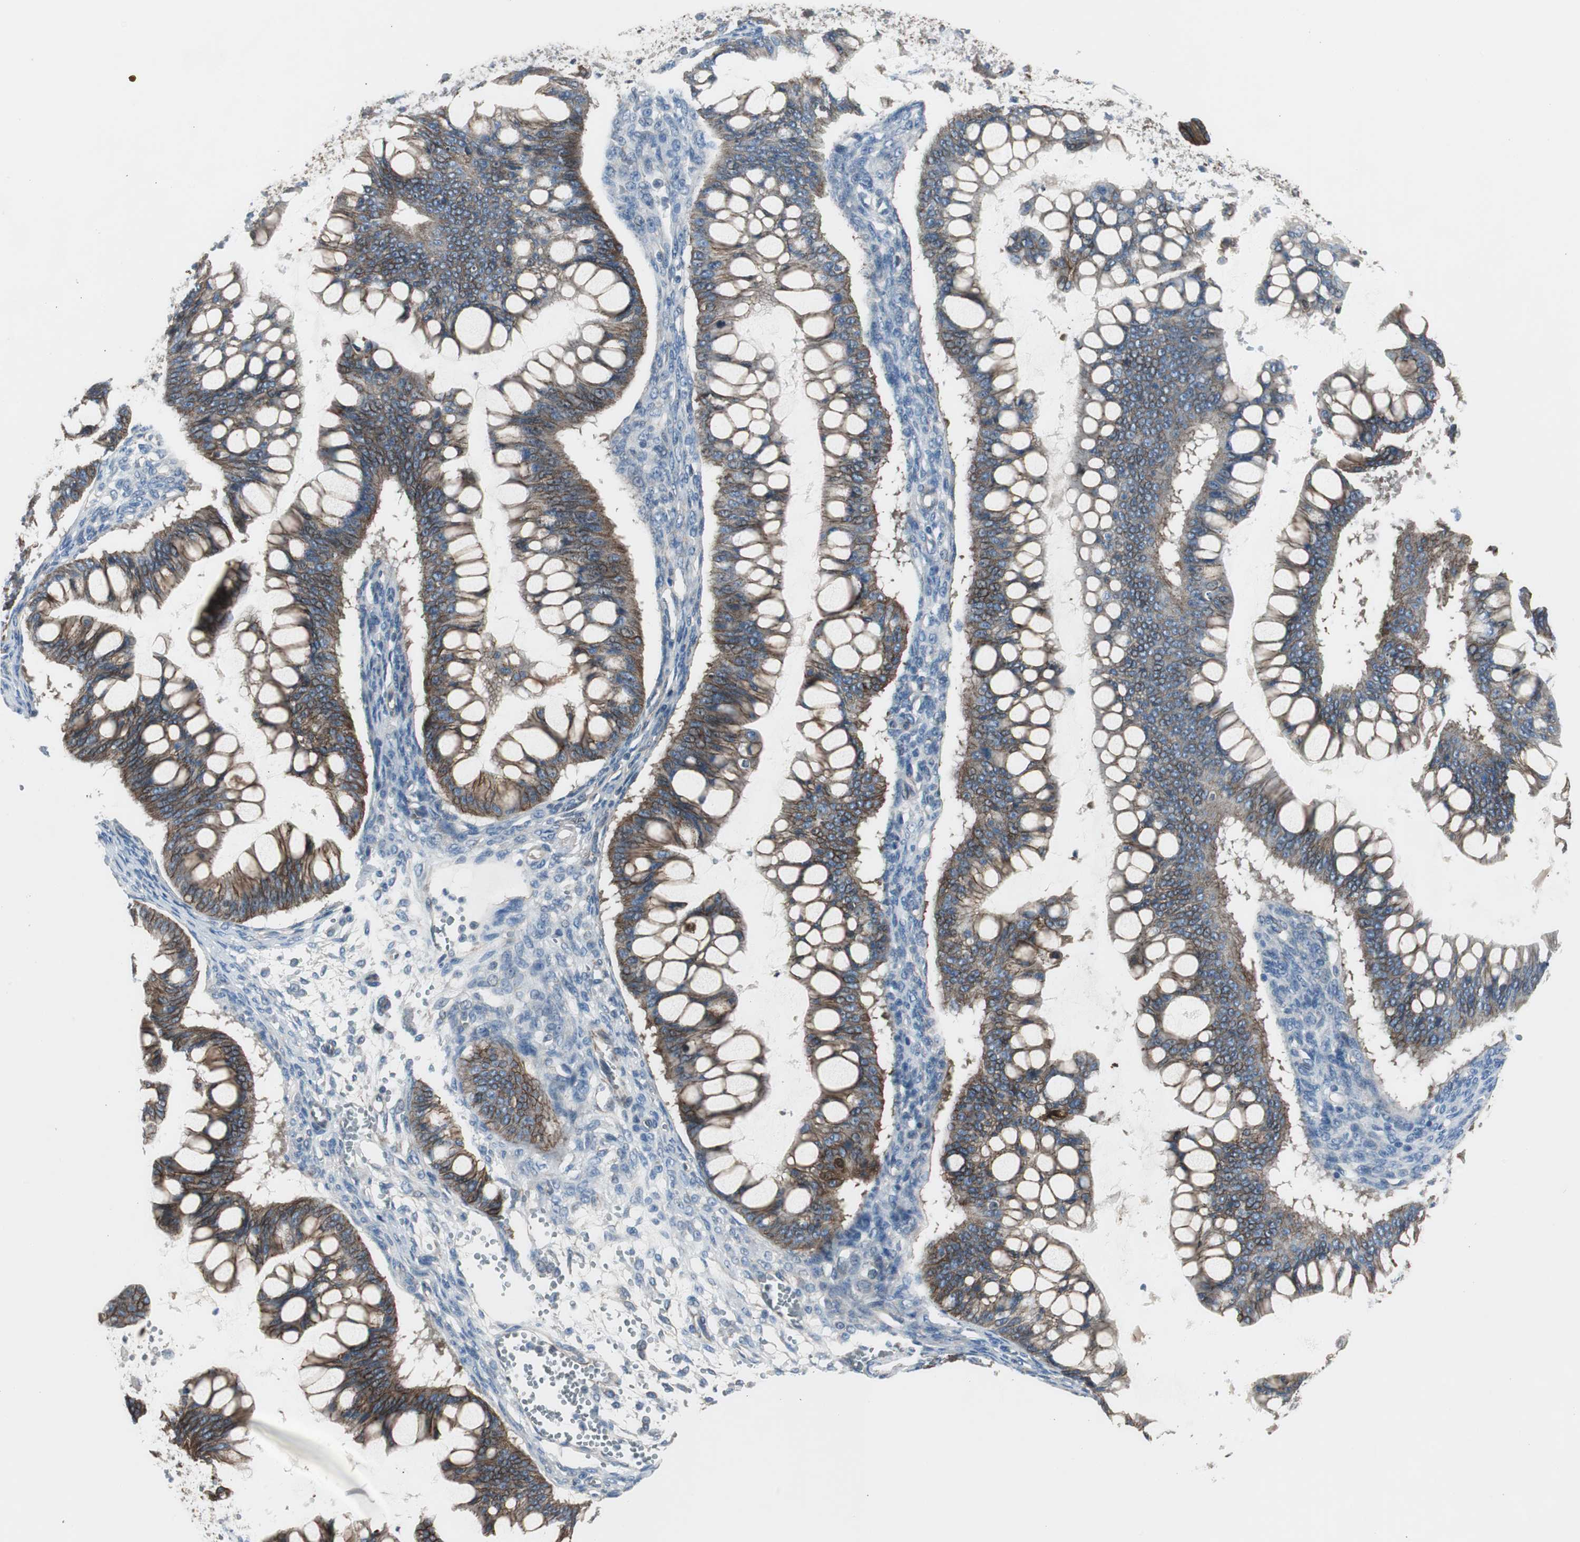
{"staining": {"intensity": "moderate", "quantity": ">75%", "location": "cytoplasmic/membranous"}, "tissue": "ovarian cancer", "cell_type": "Tumor cells", "image_type": "cancer", "snomed": [{"axis": "morphology", "description": "Cystadenocarcinoma, mucinous, NOS"}, {"axis": "topography", "description": "Ovary"}], "caption": "A medium amount of moderate cytoplasmic/membranous staining is seen in about >75% of tumor cells in mucinous cystadenocarcinoma (ovarian) tissue. The protein is shown in brown color, while the nuclei are stained blue.", "gene": "STXBP4", "patient": {"sex": "female", "age": 73}}